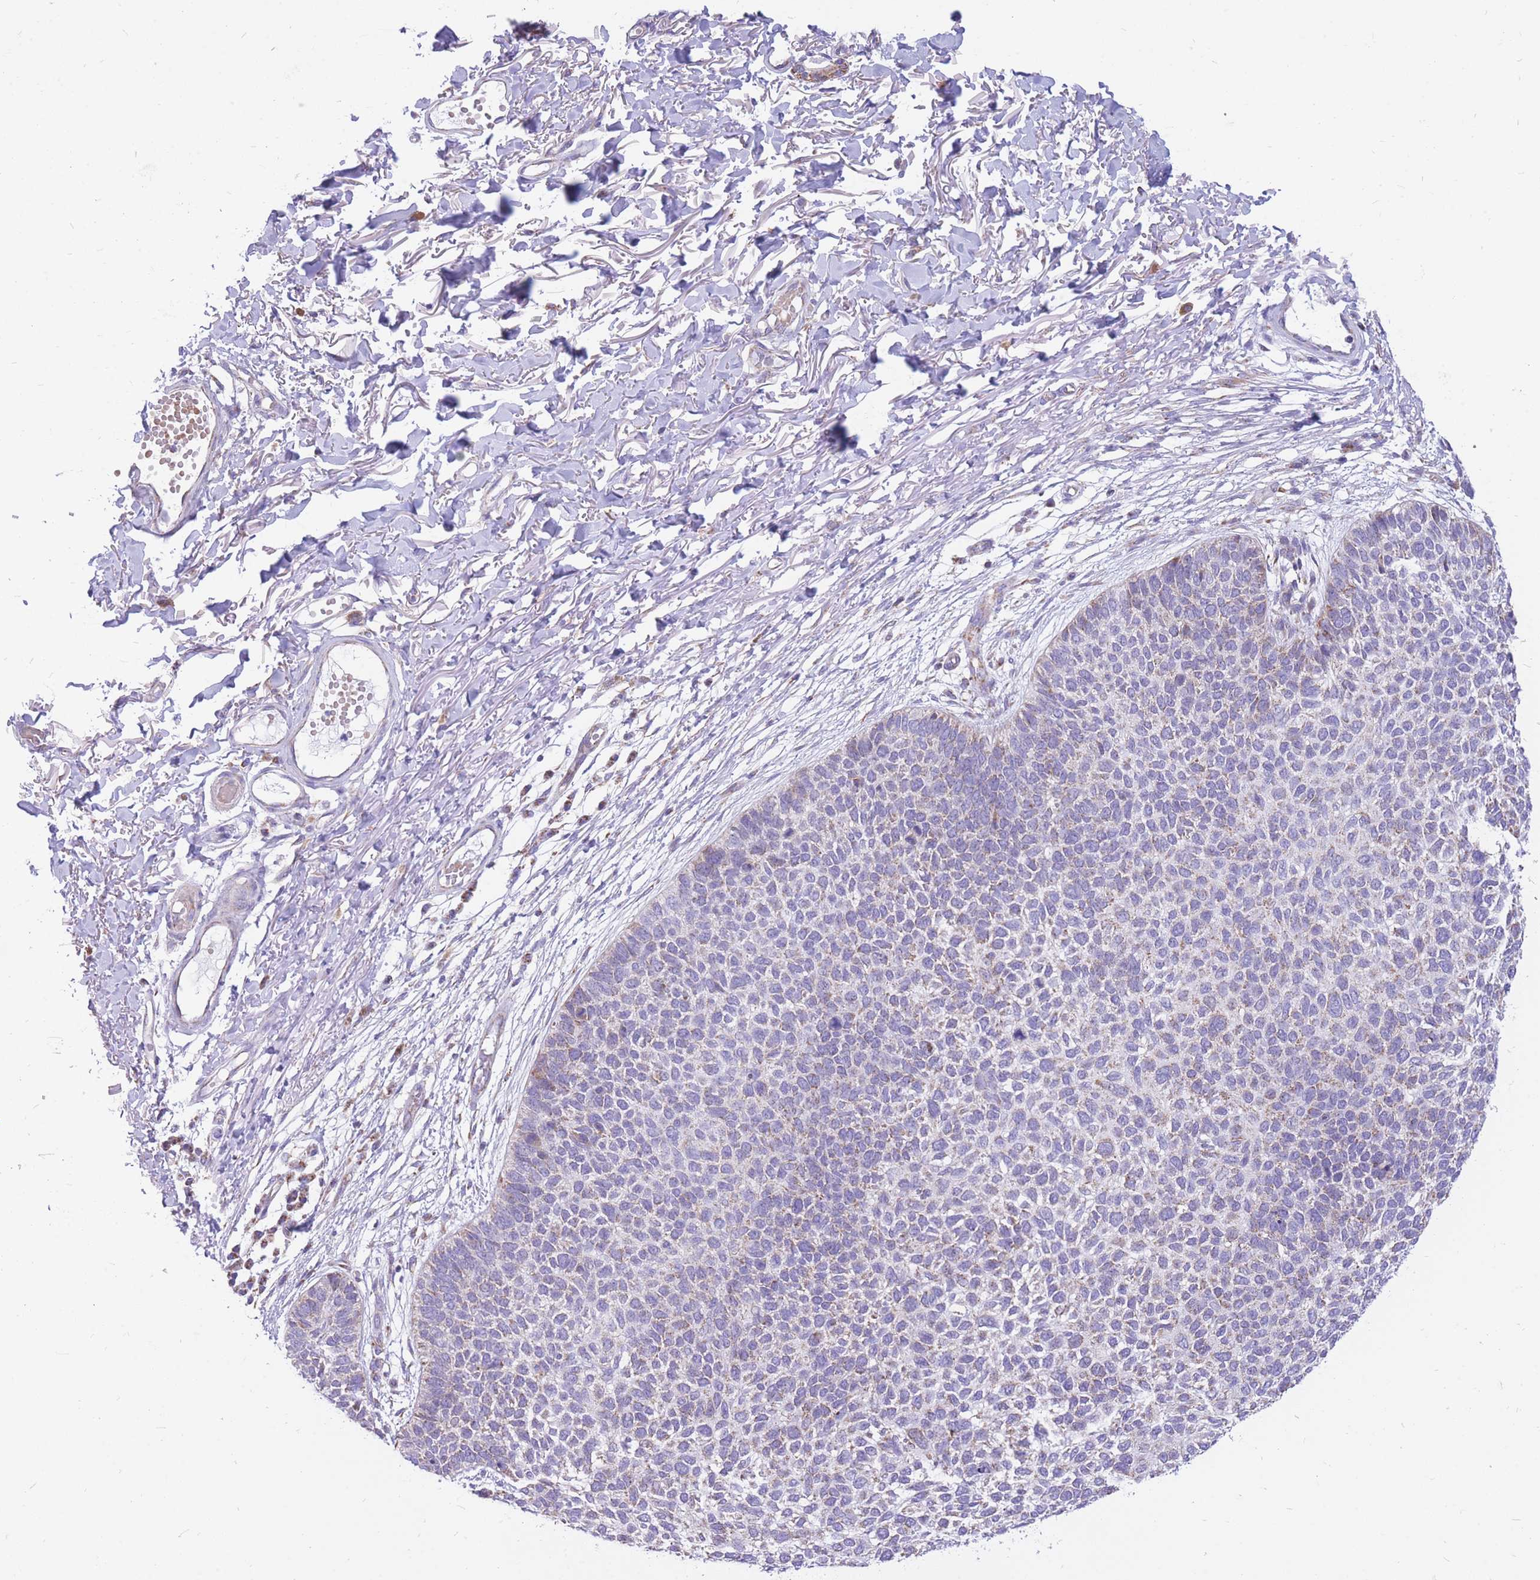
{"staining": {"intensity": "weak", "quantity": "<25%", "location": "cytoplasmic/membranous"}, "tissue": "skin cancer", "cell_type": "Tumor cells", "image_type": "cancer", "snomed": [{"axis": "morphology", "description": "Basal cell carcinoma"}, {"axis": "topography", "description": "Skin"}], "caption": "Immunohistochemistry of human skin cancer displays no expression in tumor cells. (Immunohistochemistry, brightfield microscopy, high magnification).", "gene": "PCSK1", "patient": {"sex": "female", "age": 84}}